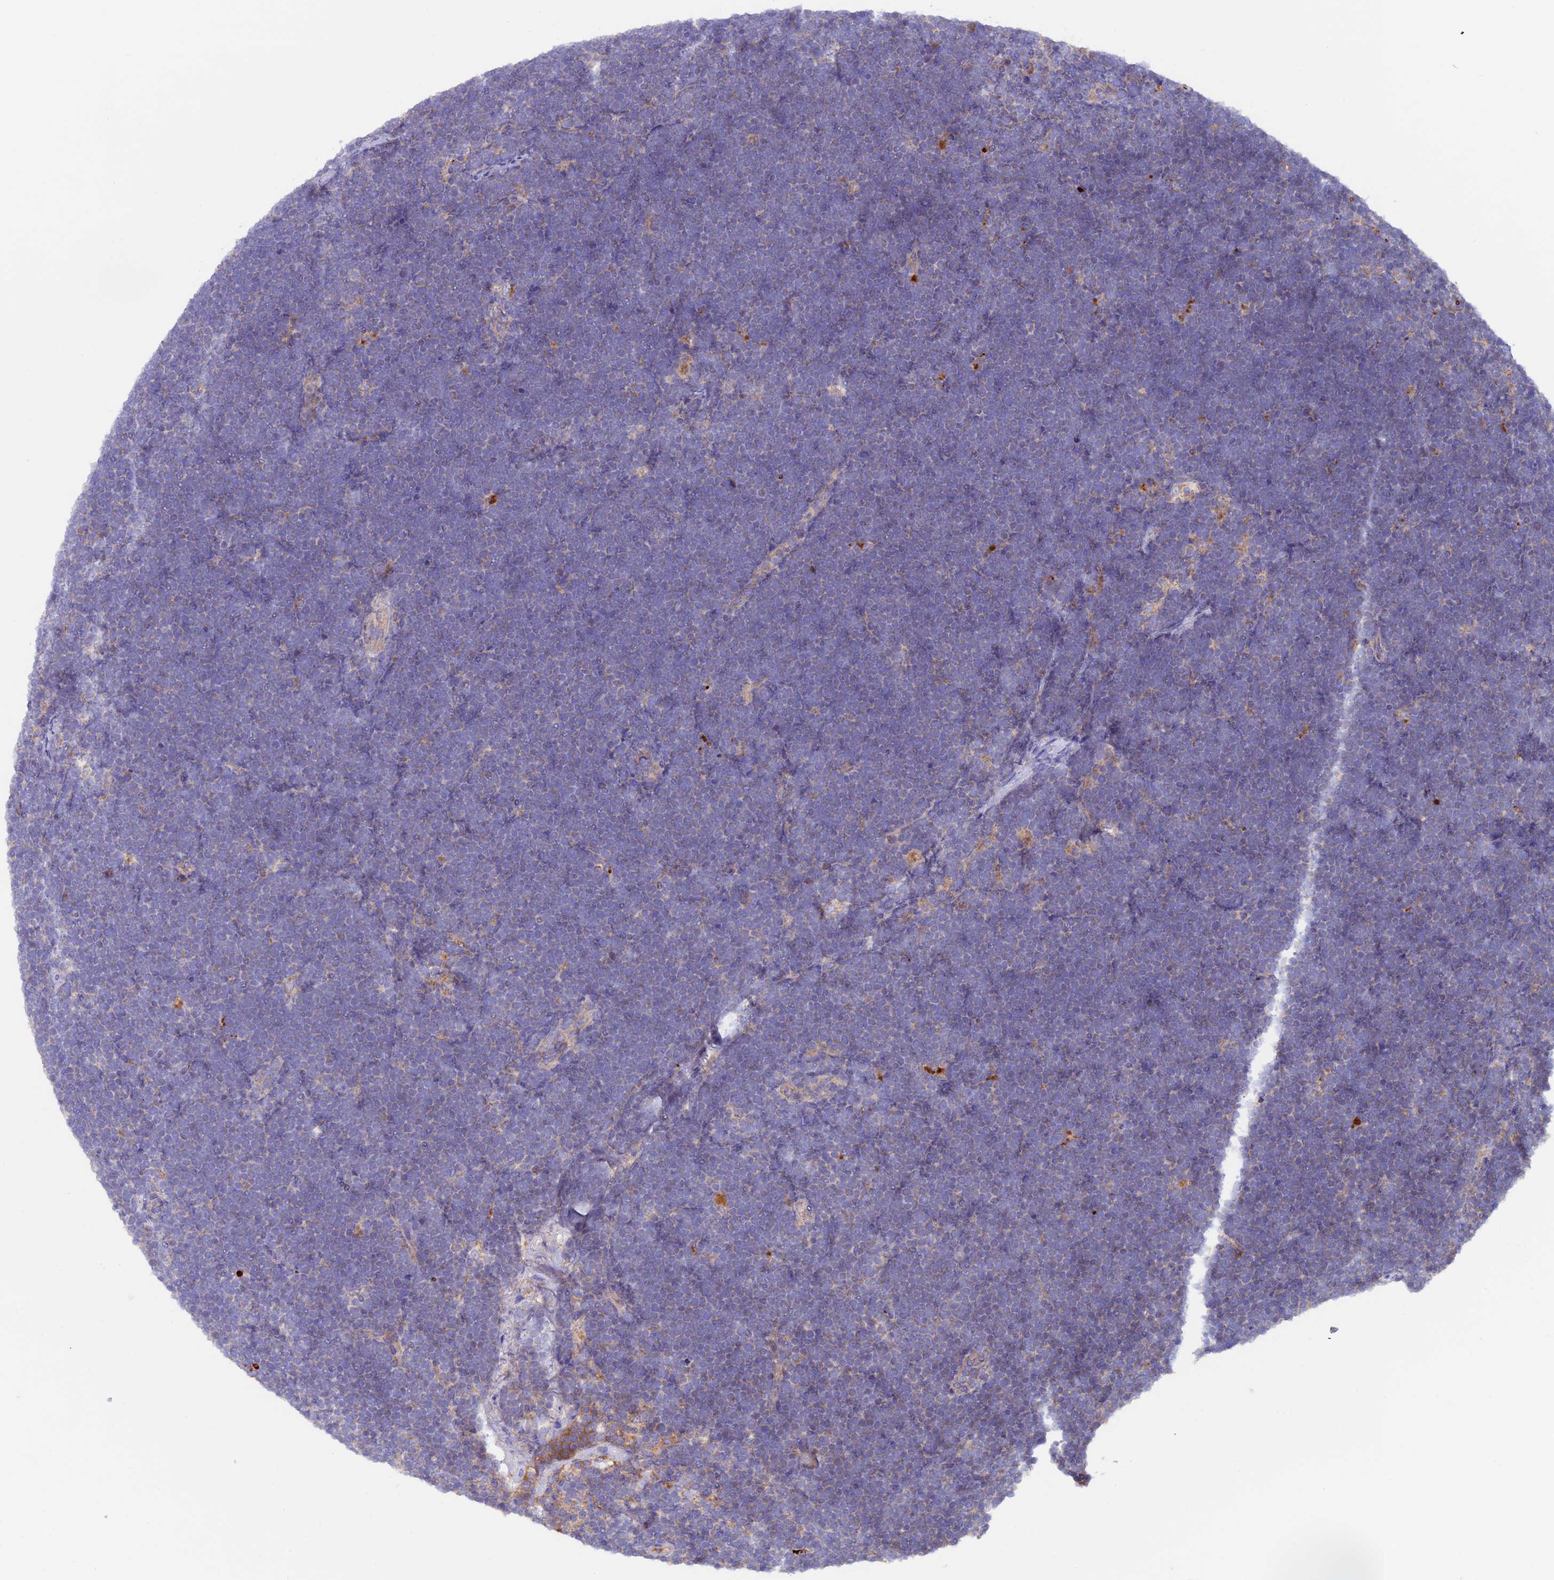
{"staining": {"intensity": "negative", "quantity": "none", "location": "none"}, "tissue": "lymphoma", "cell_type": "Tumor cells", "image_type": "cancer", "snomed": [{"axis": "morphology", "description": "Malignant lymphoma, non-Hodgkin's type, High grade"}, {"axis": "topography", "description": "Lymph node"}], "caption": "DAB (3,3'-diaminobenzidine) immunohistochemical staining of human high-grade malignant lymphoma, non-Hodgkin's type displays no significant staining in tumor cells.", "gene": "PTPN9", "patient": {"sex": "male", "age": 13}}